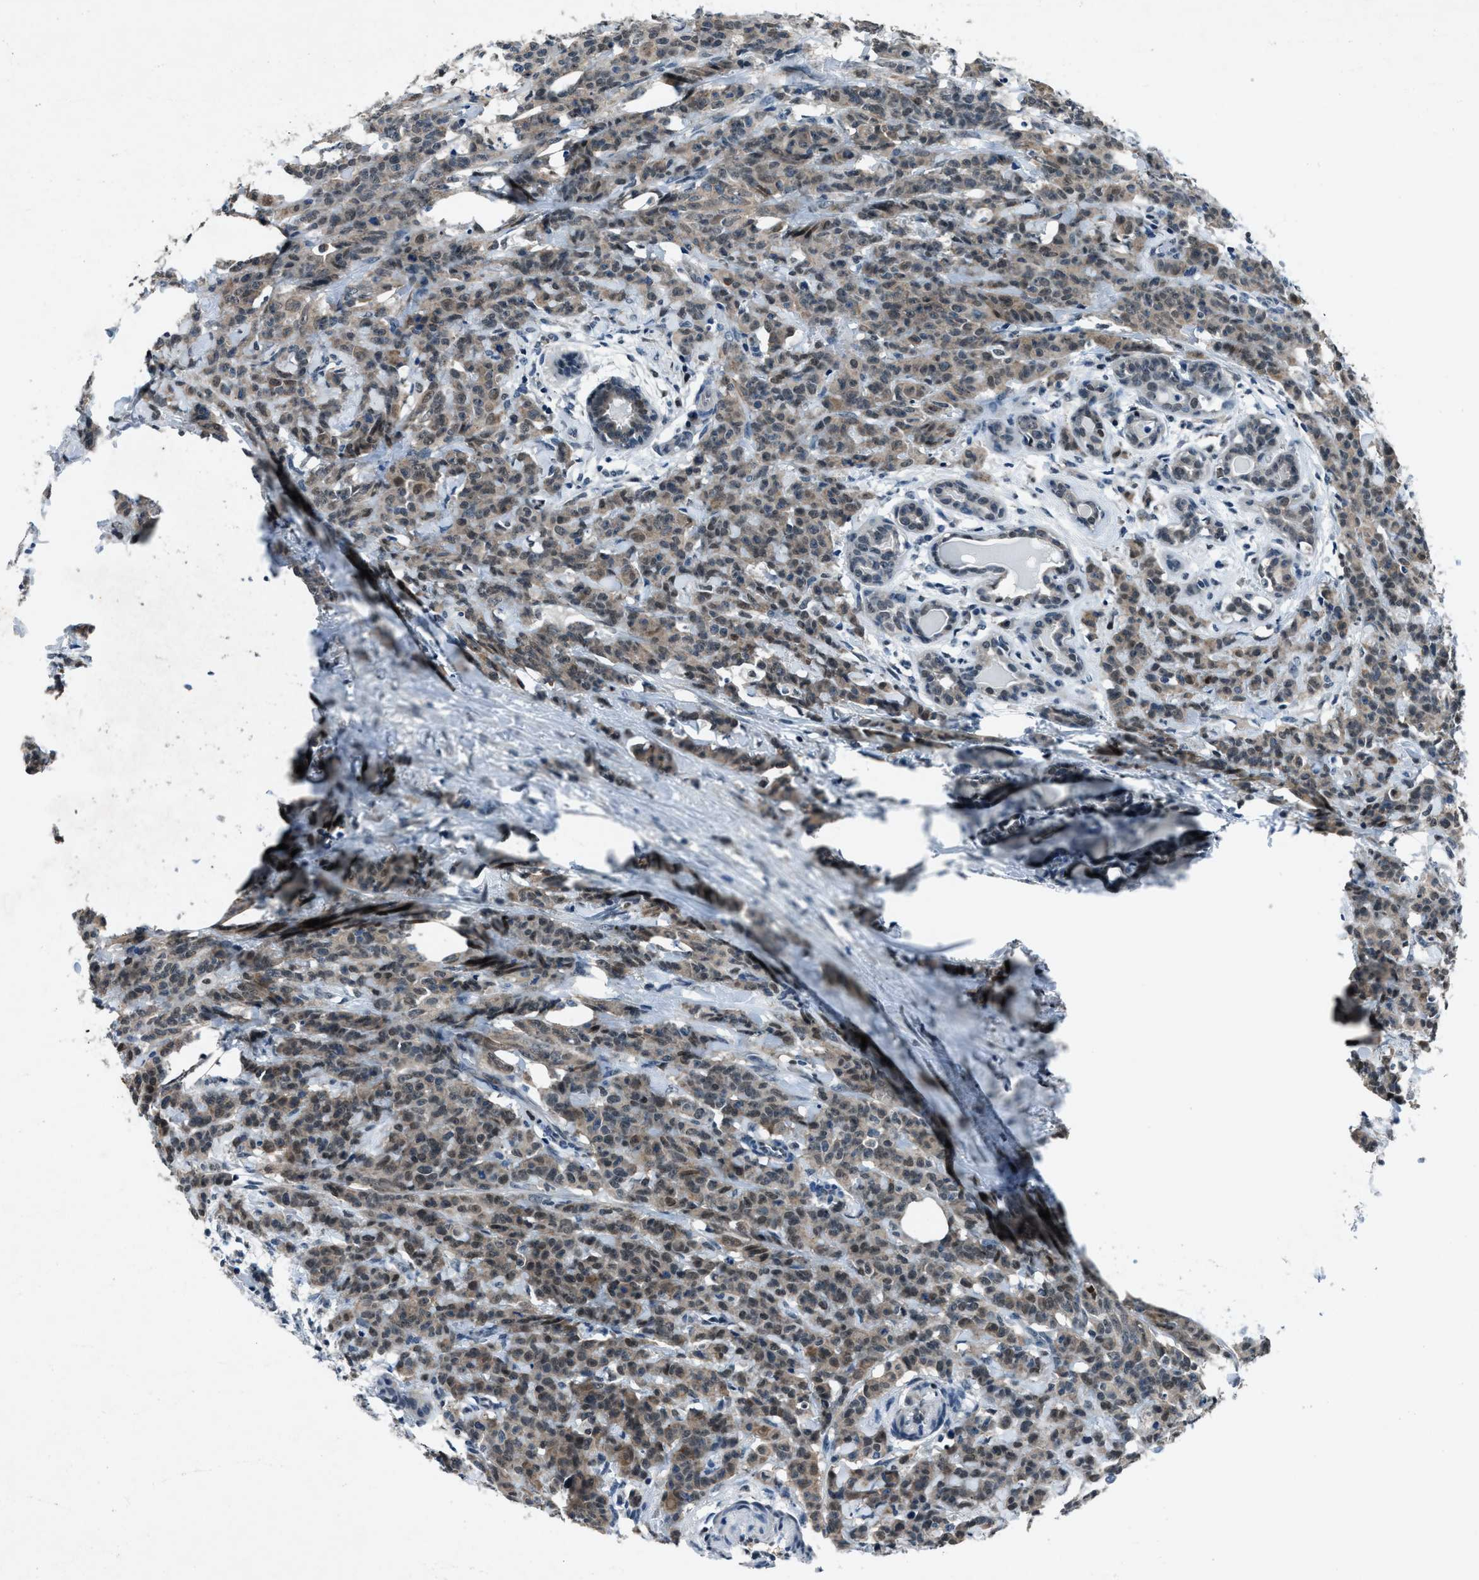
{"staining": {"intensity": "weak", "quantity": ">75%", "location": "cytoplasmic/membranous,nuclear"}, "tissue": "breast cancer", "cell_type": "Tumor cells", "image_type": "cancer", "snomed": [{"axis": "morphology", "description": "Normal tissue, NOS"}, {"axis": "morphology", "description": "Duct carcinoma"}, {"axis": "topography", "description": "Breast"}], "caption": "Protein expression by immunohistochemistry shows weak cytoplasmic/membranous and nuclear expression in approximately >75% of tumor cells in breast cancer (intraductal carcinoma).", "gene": "DUSP19", "patient": {"sex": "female", "age": 40}}